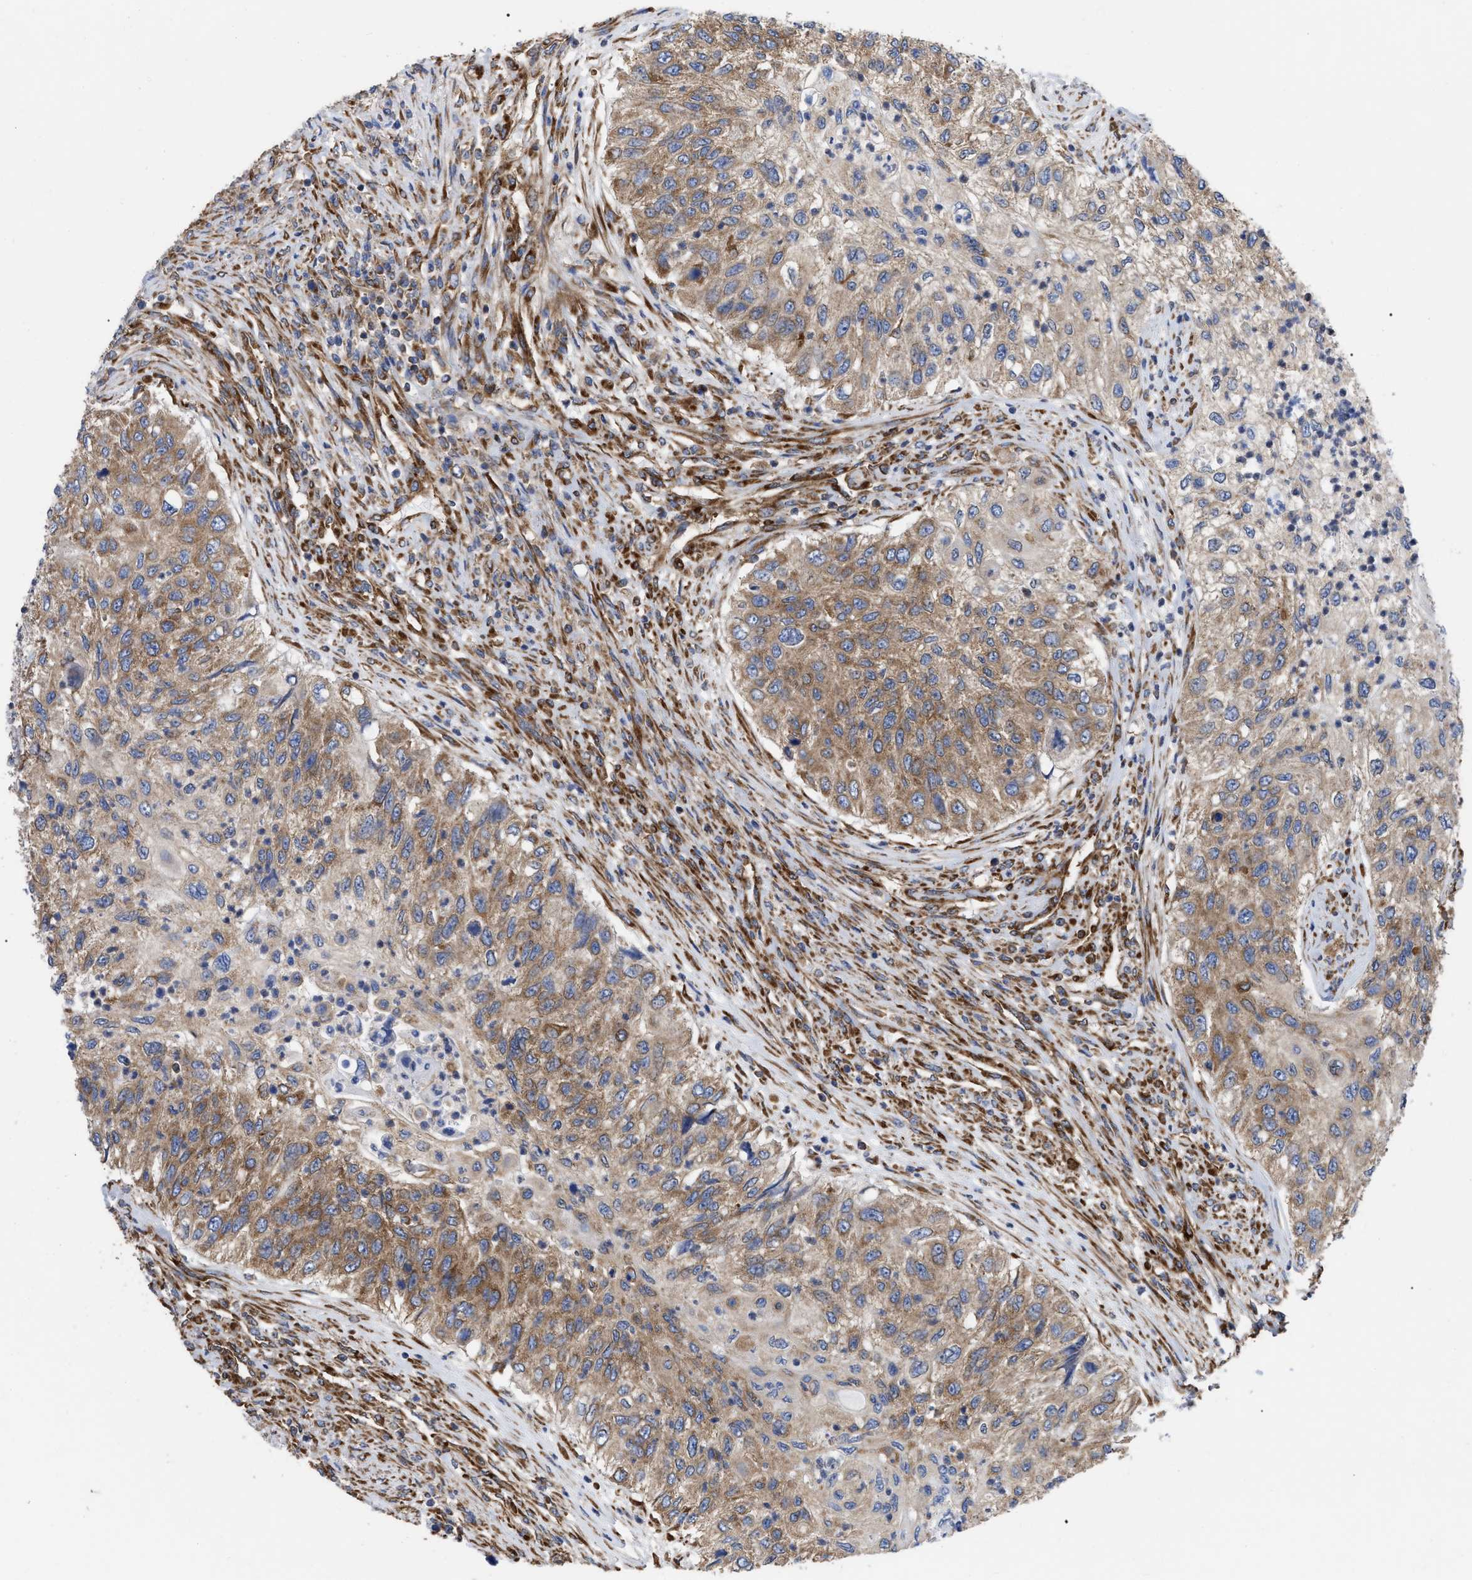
{"staining": {"intensity": "moderate", "quantity": ">75%", "location": "cytoplasmic/membranous"}, "tissue": "urothelial cancer", "cell_type": "Tumor cells", "image_type": "cancer", "snomed": [{"axis": "morphology", "description": "Urothelial carcinoma, High grade"}, {"axis": "topography", "description": "Urinary bladder"}], "caption": "A medium amount of moderate cytoplasmic/membranous staining is appreciated in approximately >75% of tumor cells in high-grade urothelial carcinoma tissue.", "gene": "FAM120A", "patient": {"sex": "female", "age": 60}}